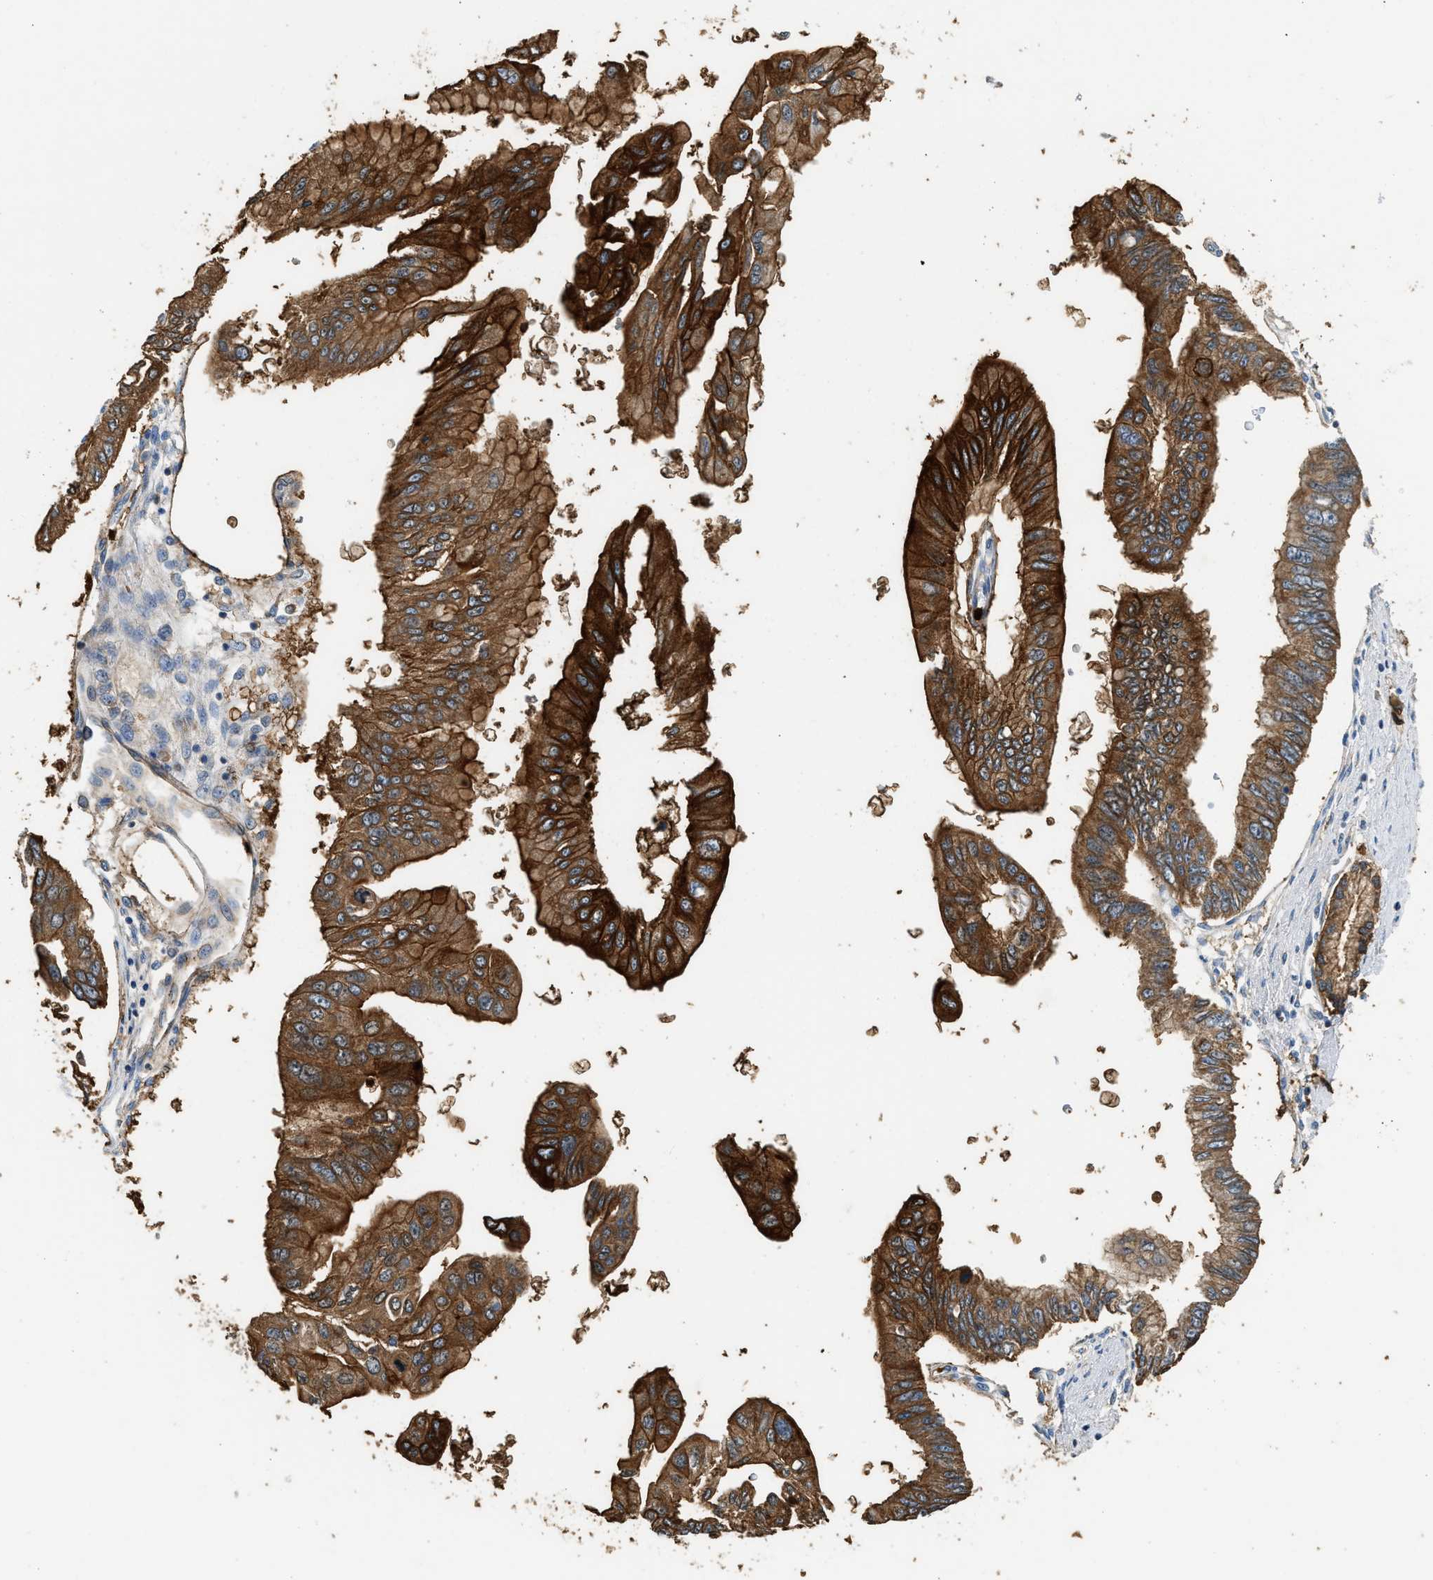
{"staining": {"intensity": "strong", "quantity": ">75%", "location": "cytoplasmic/membranous"}, "tissue": "pancreatic cancer", "cell_type": "Tumor cells", "image_type": "cancer", "snomed": [{"axis": "morphology", "description": "Adenocarcinoma, NOS"}, {"axis": "topography", "description": "Pancreas"}], "caption": "IHC photomicrograph of neoplastic tissue: human pancreatic cancer (adenocarcinoma) stained using immunohistochemistry (IHC) displays high levels of strong protein expression localized specifically in the cytoplasmic/membranous of tumor cells, appearing as a cytoplasmic/membranous brown color.", "gene": "ANXA3", "patient": {"sex": "female", "age": 77}}